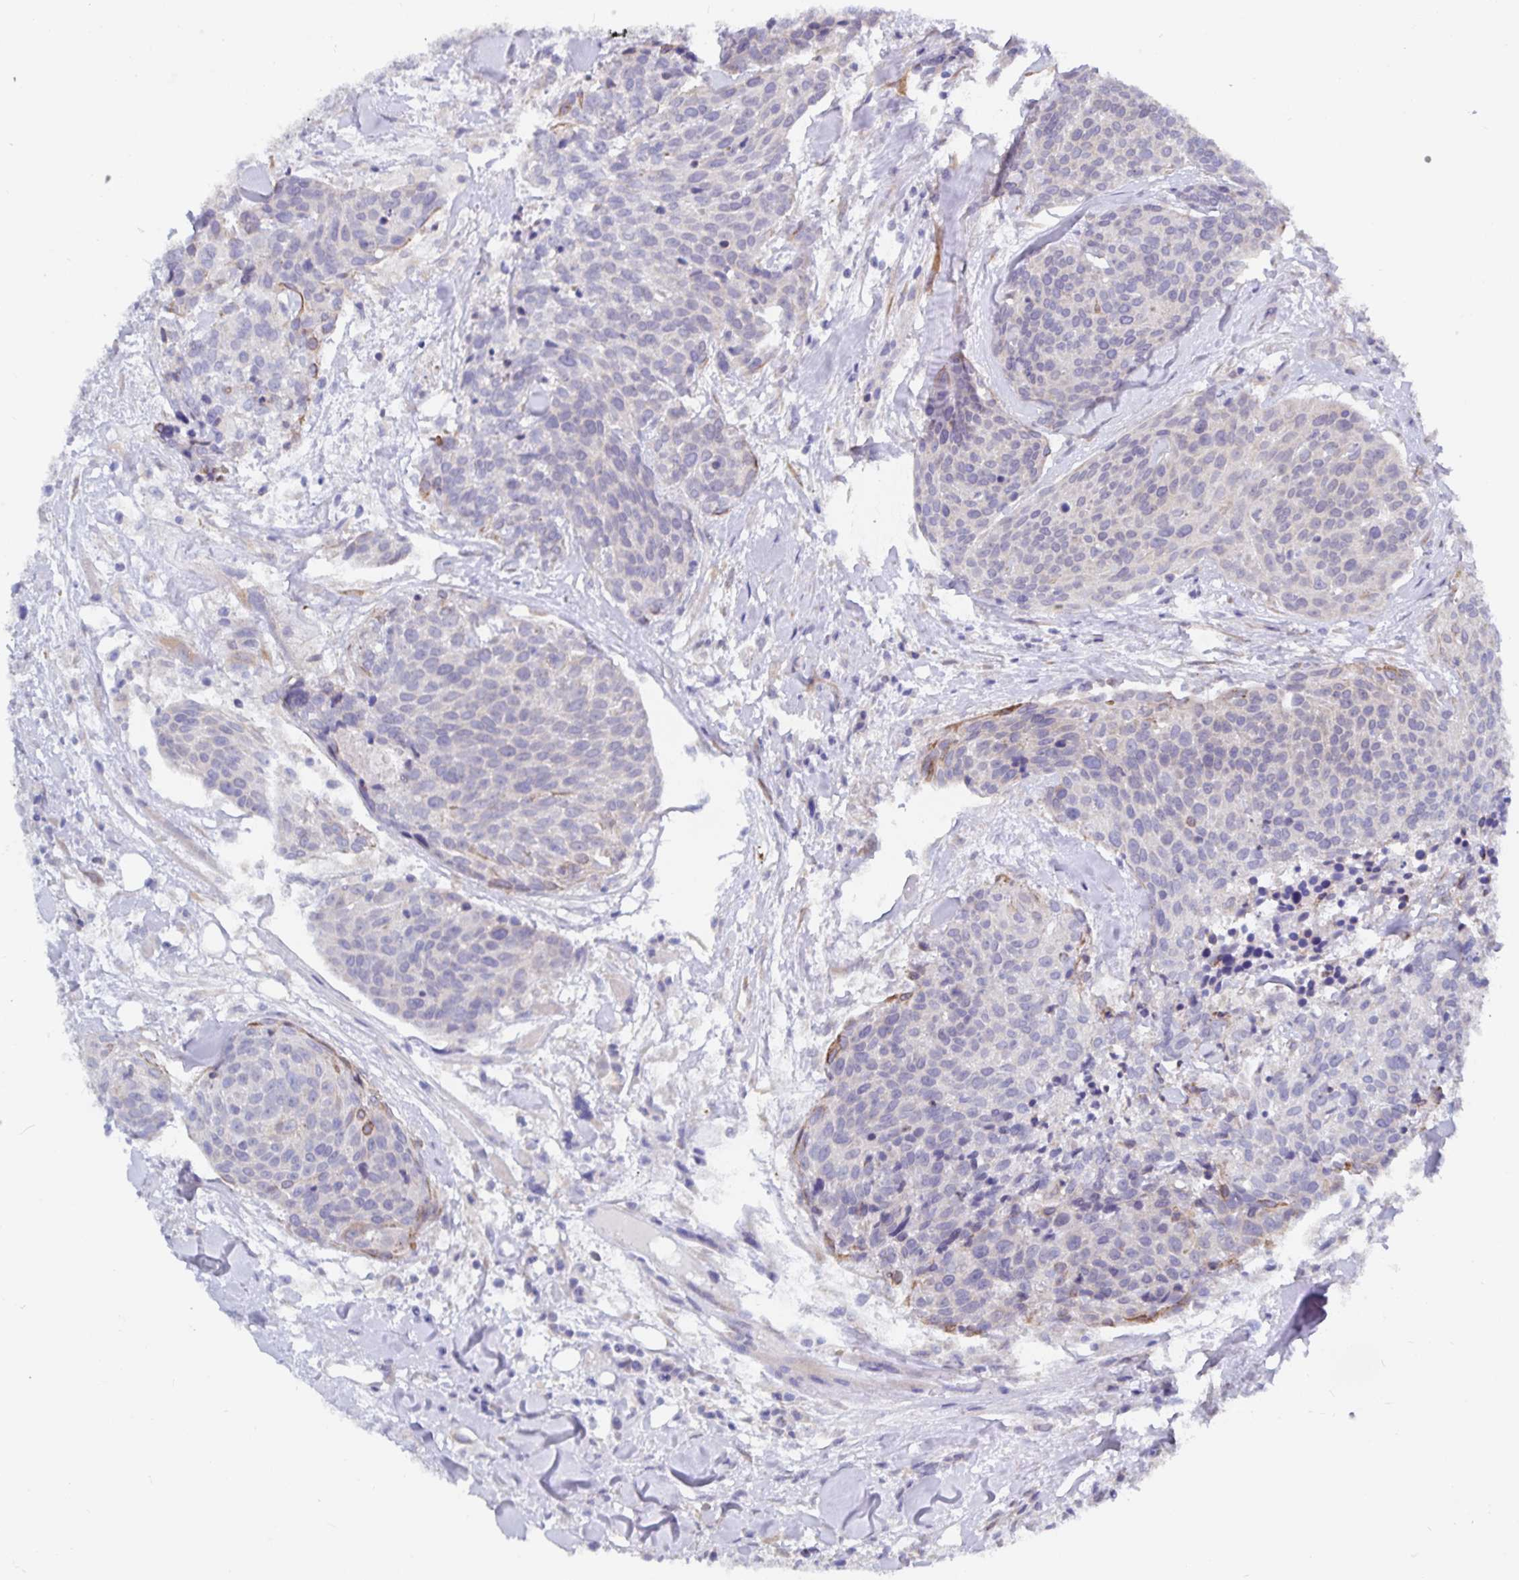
{"staining": {"intensity": "negative", "quantity": "none", "location": "none"}, "tissue": "head and neck cancer", "cell_type": "Tumor cells", "image_type": "cancer", "snomed": [{"axis": "morphology", "description": "Squamous cell carcinoma, NOS"}, {"axis": "topography", "description": "Oral tissue"}, {"axis": "topography", "description": "Head-Neck"}], "caption": "High magnification brightfield microscopy of squamous cell carcinoma (head and neck) stained with DAB (3,3'-diaminobenzidine) (brown) and counterstained with hematoxylin (blue): tumor cells show no significant expression.", "gene": "ZIK1", "patient": {"sex": "male", "age": 64}}